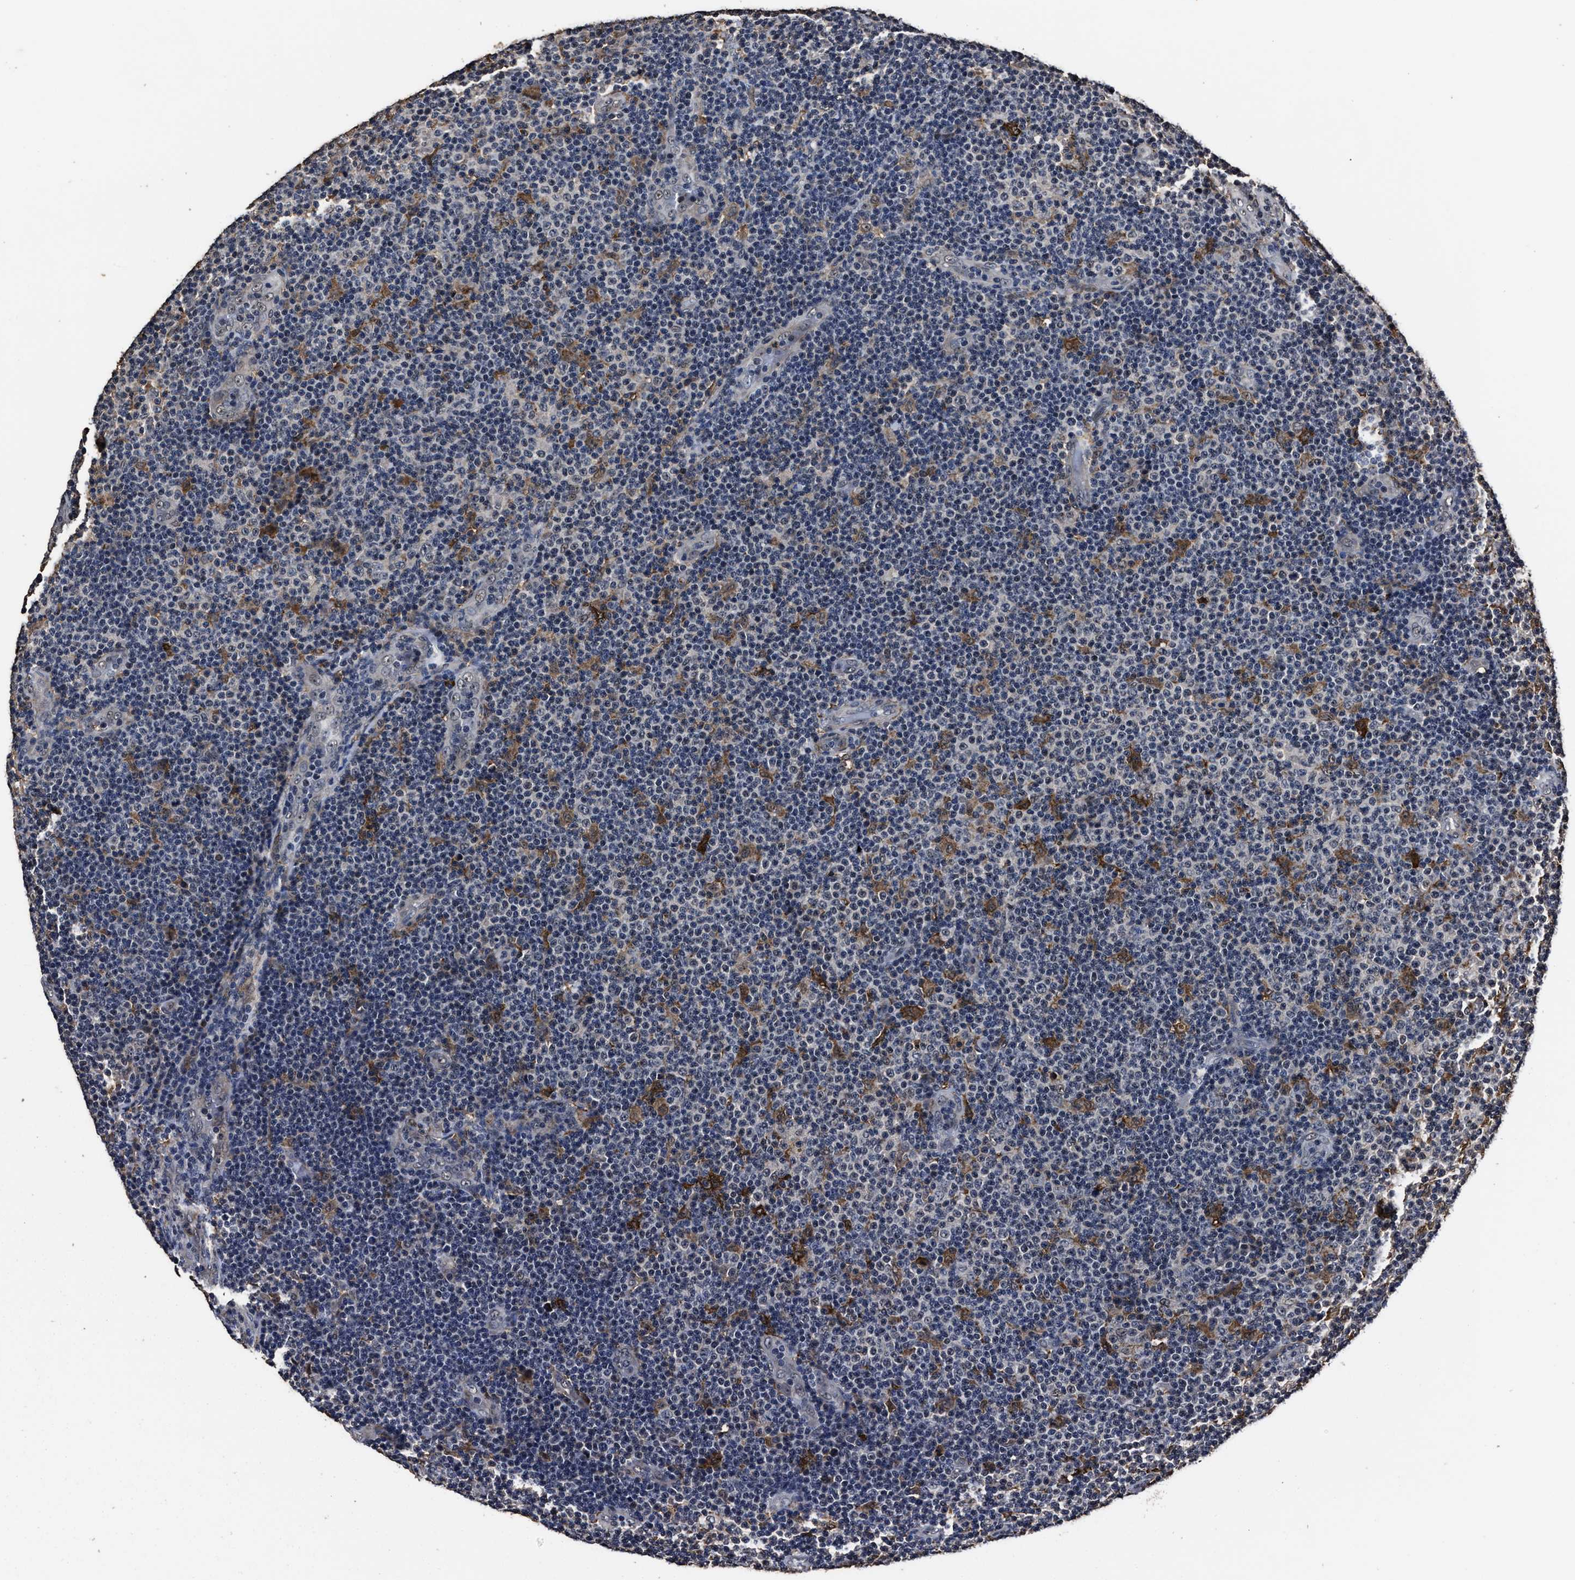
{"staining": {"intensity": "negative", "quantity": "none", "location": "none"}, "tissue": "lymphoma", "cell_type": "Tumor cells", "image_type": "cancer", "snomed": [{"axis": "morphology", "description": "Malignant lymphoma, non-Hodgkin's type, Low grade"}, {"axis": "topography", "description": "Lymph node"}], "caption": "Human lymphoma stained for a protein using immunohistochemistry (IHC) reveals no positivity in tumor cells.", "gene": "RSBN1L", "patient": {"sex": "male", "age": 83}}